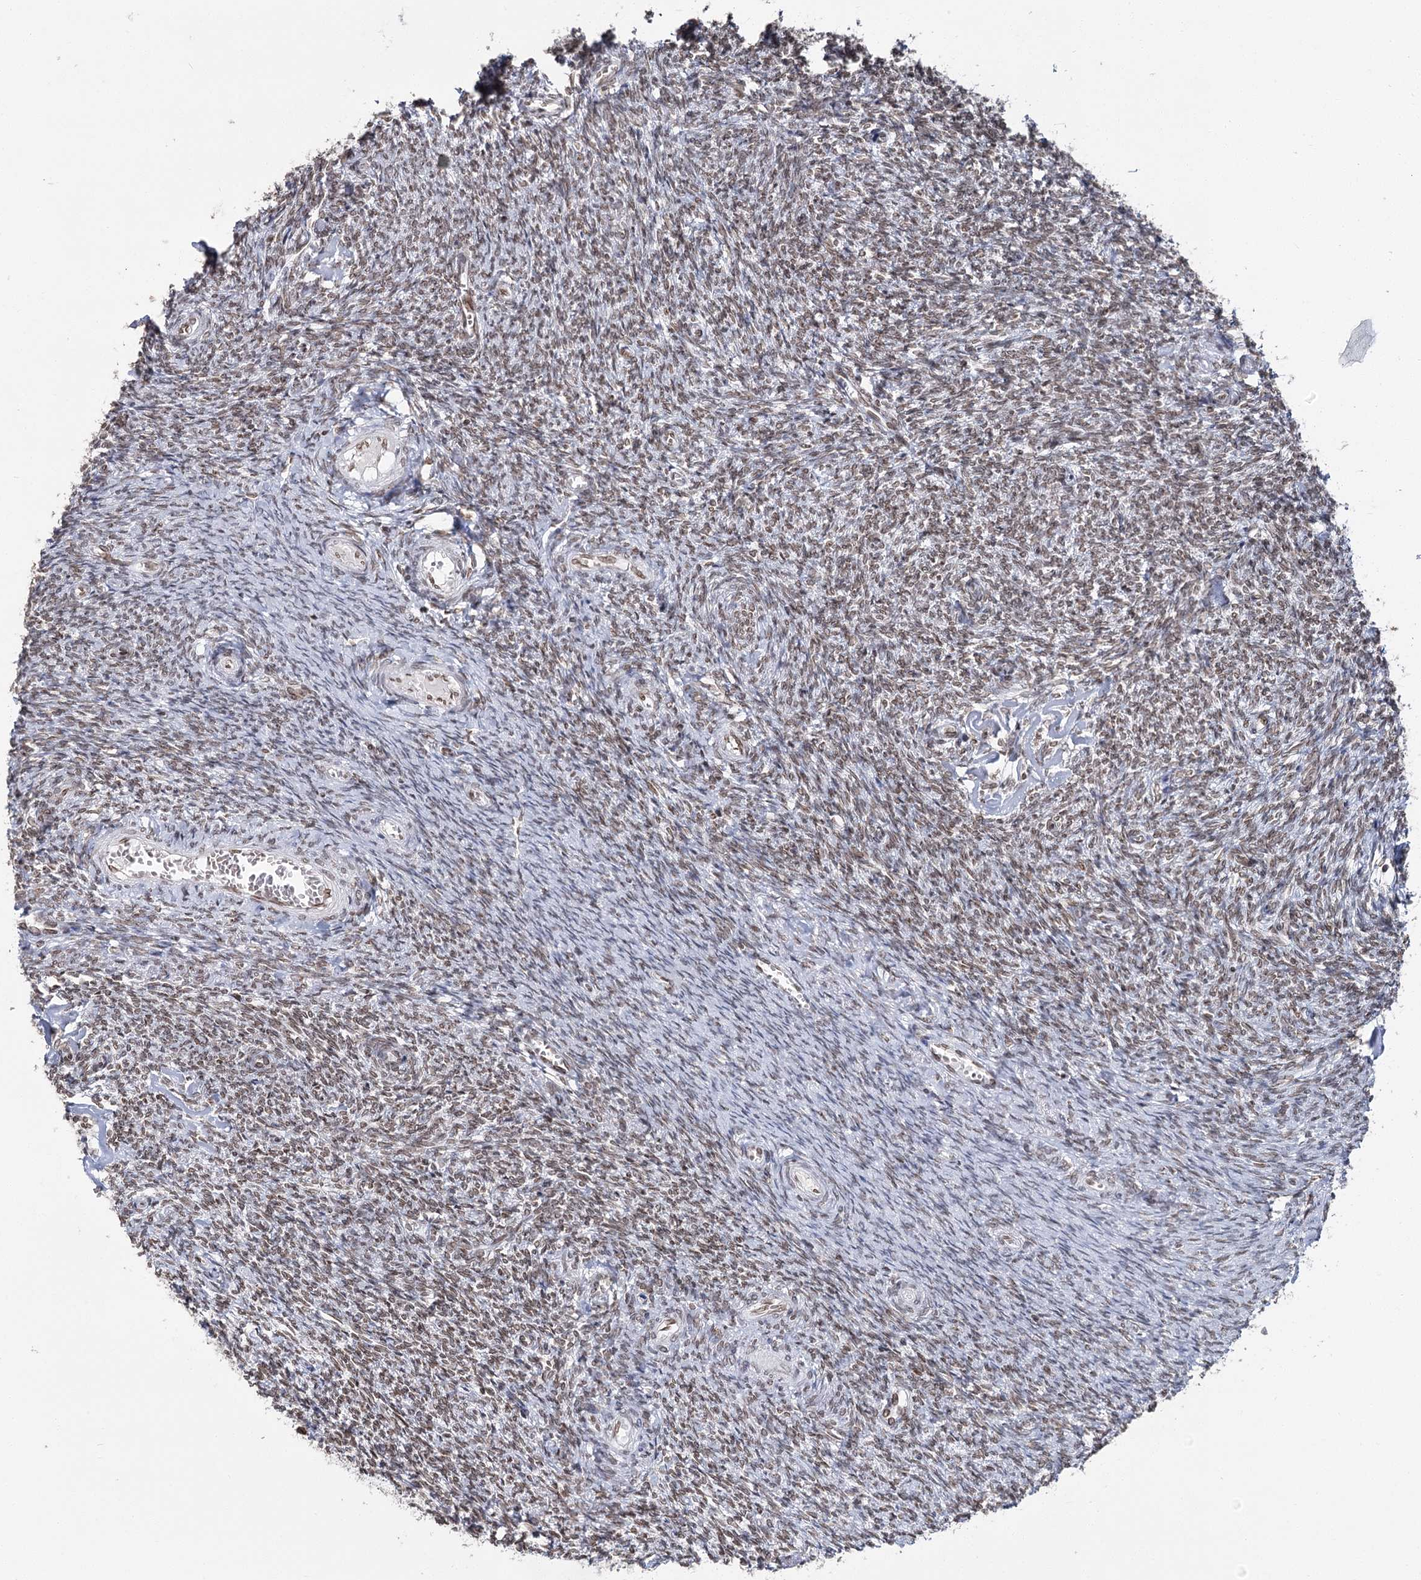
{"staining": {"intensity": "weak", "quantity": ">75%", "location": "nuclear"}, "tissue": "ovary", "cell_type": "Ovarian stroma cells", "image_type": "normal", "snomed": [{"axis": "morphology", "description": "Normal tissue, NOS"}, {"axis": "topography", "description": "Ovary"}], "caption": "About >75% of ovarian stroma cells in normal human ovary display weak nuclear protein expression as visualized by brown immunohistochemical staining.", "gene": "KIAA0930", "patient": {"sex": "female", "age": 44}}